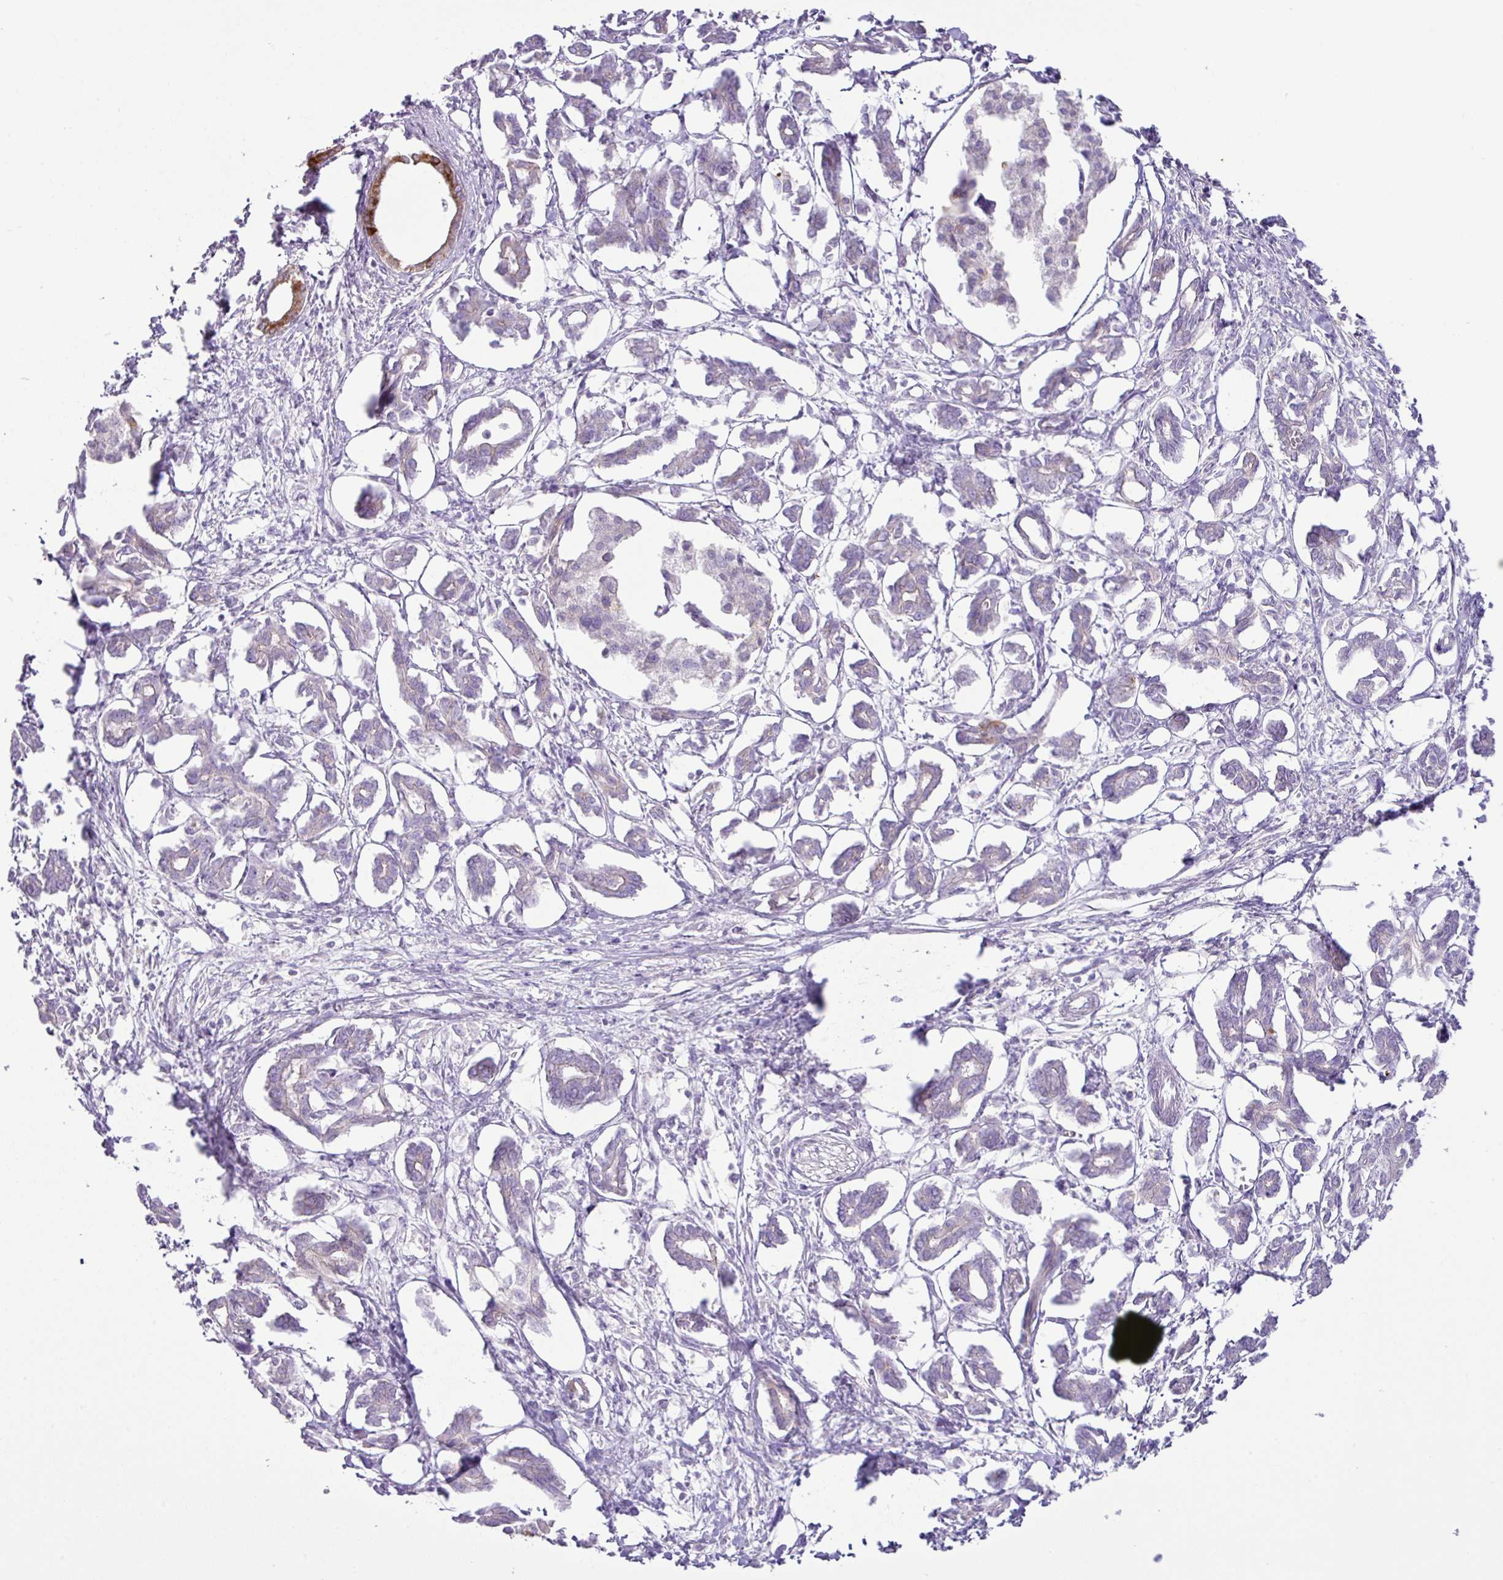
{"staining": {"intensity": "moderate", "quantity": "<25%", "location": "cytoplasmic/membranous"}, "tissue": "pancreatic cancer", "cell_type": "Tumor cells", "image_type": "cancer", "snomed": [{"axis": "morphology", "description": "Adenocarcinoma, NOS"}, {"axis": "topography", "description": "Pancreas"}], "caption": "Protein positivity by immunohistochemistry displays moderate cytoplasmic/membranous positivity in about <25% of tumor cells in pancreatic cancer (adenocarcinoma). Nuclei are stained in blue.", "gene": "AGR3", "patient": {"sex": "male", "age": 61}}